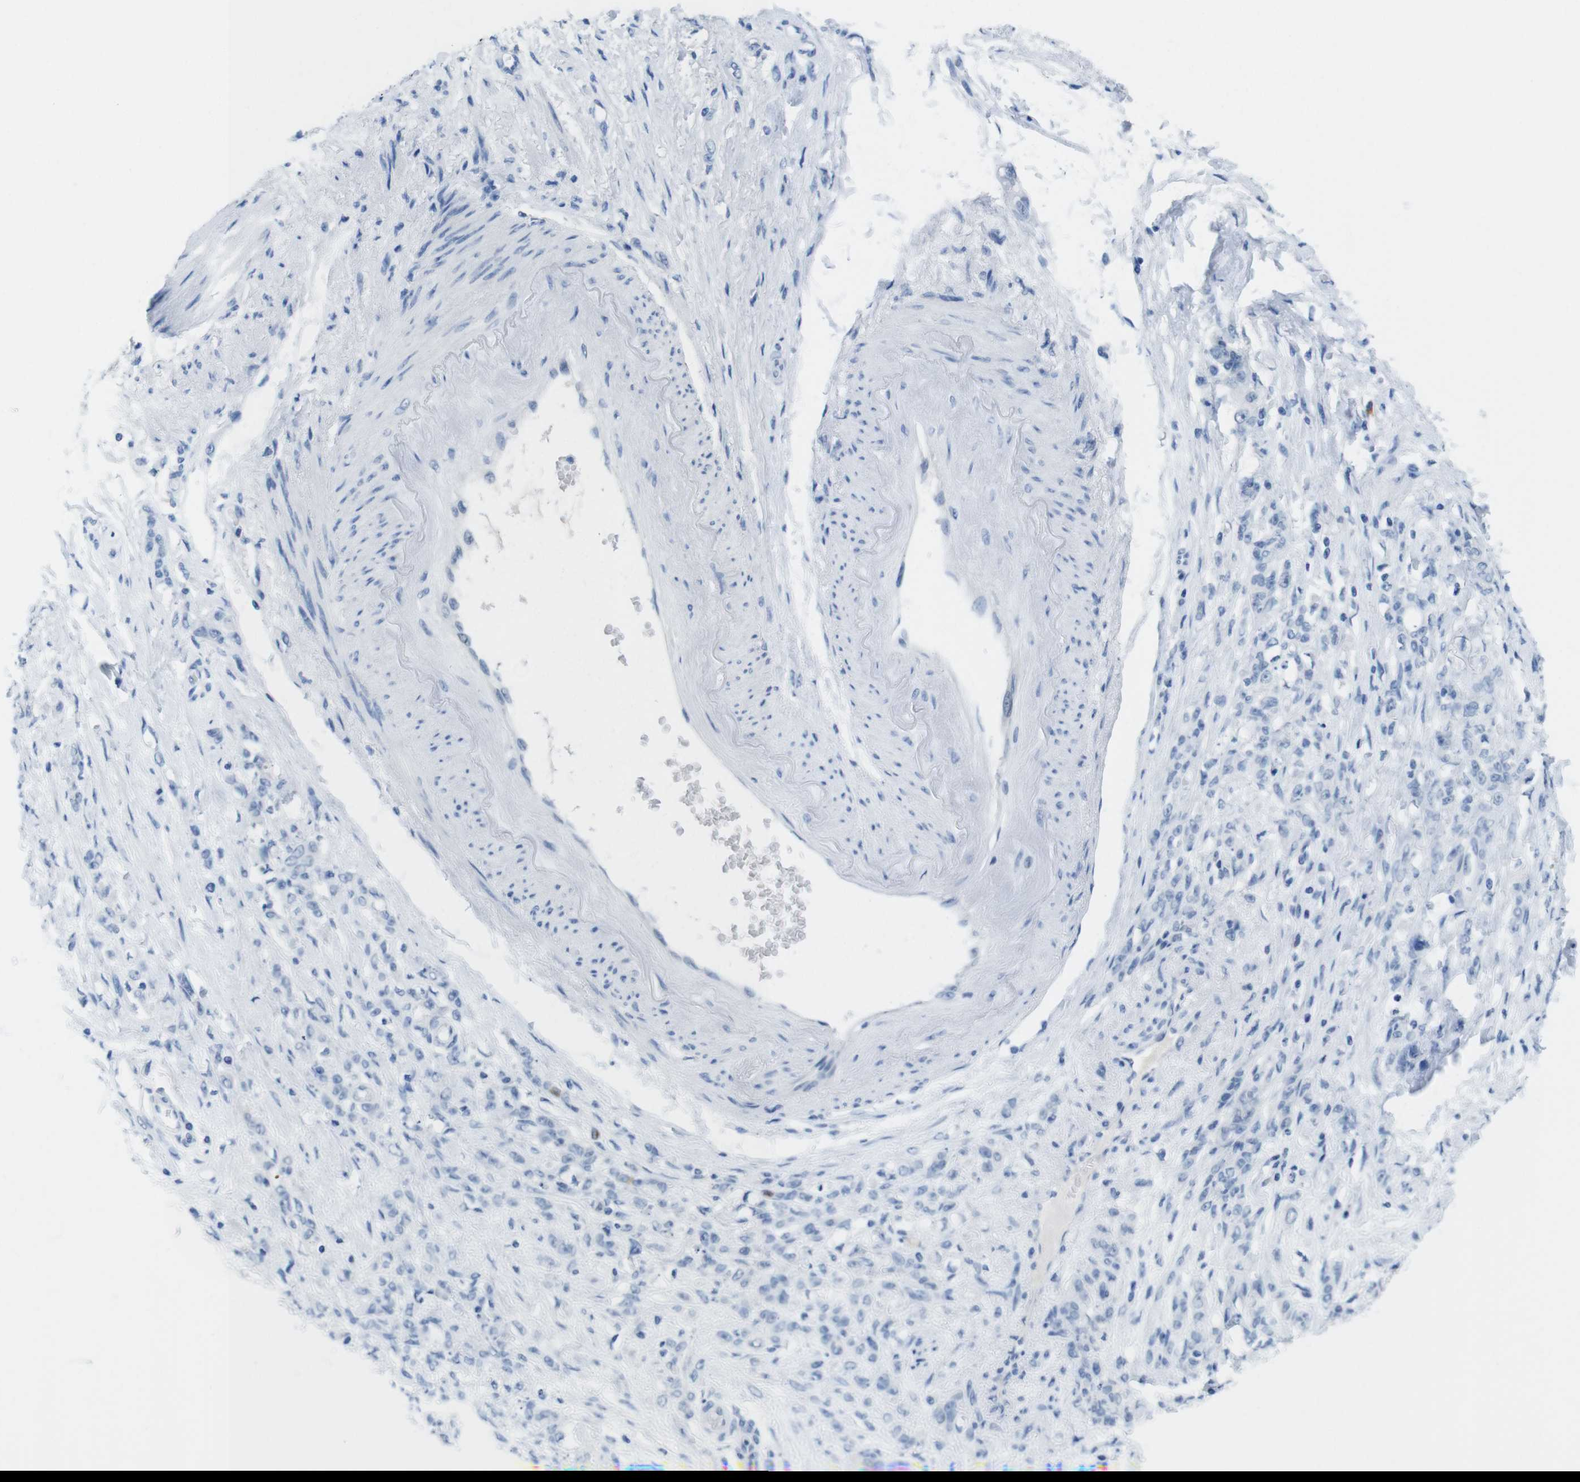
{"staining": {"intensity": "negative", "quantity": "none", "location": "none"}, "tissue": "stomach cancer", "cell_type": "Tumor cells", "image_type": "cancer", "snomed": [{"axis": "morphology", "description": "Adenocarcinoma, NOS"}, {"axis": "topography", "description": "Stomach"}], "caption": "Human stomach cancer (adenocarcinoma) stained for a protein using IHC reveals no expression in tumor cells.", "gene": "OPN1SW", "patient": {"sex": "male", "age": 82}}